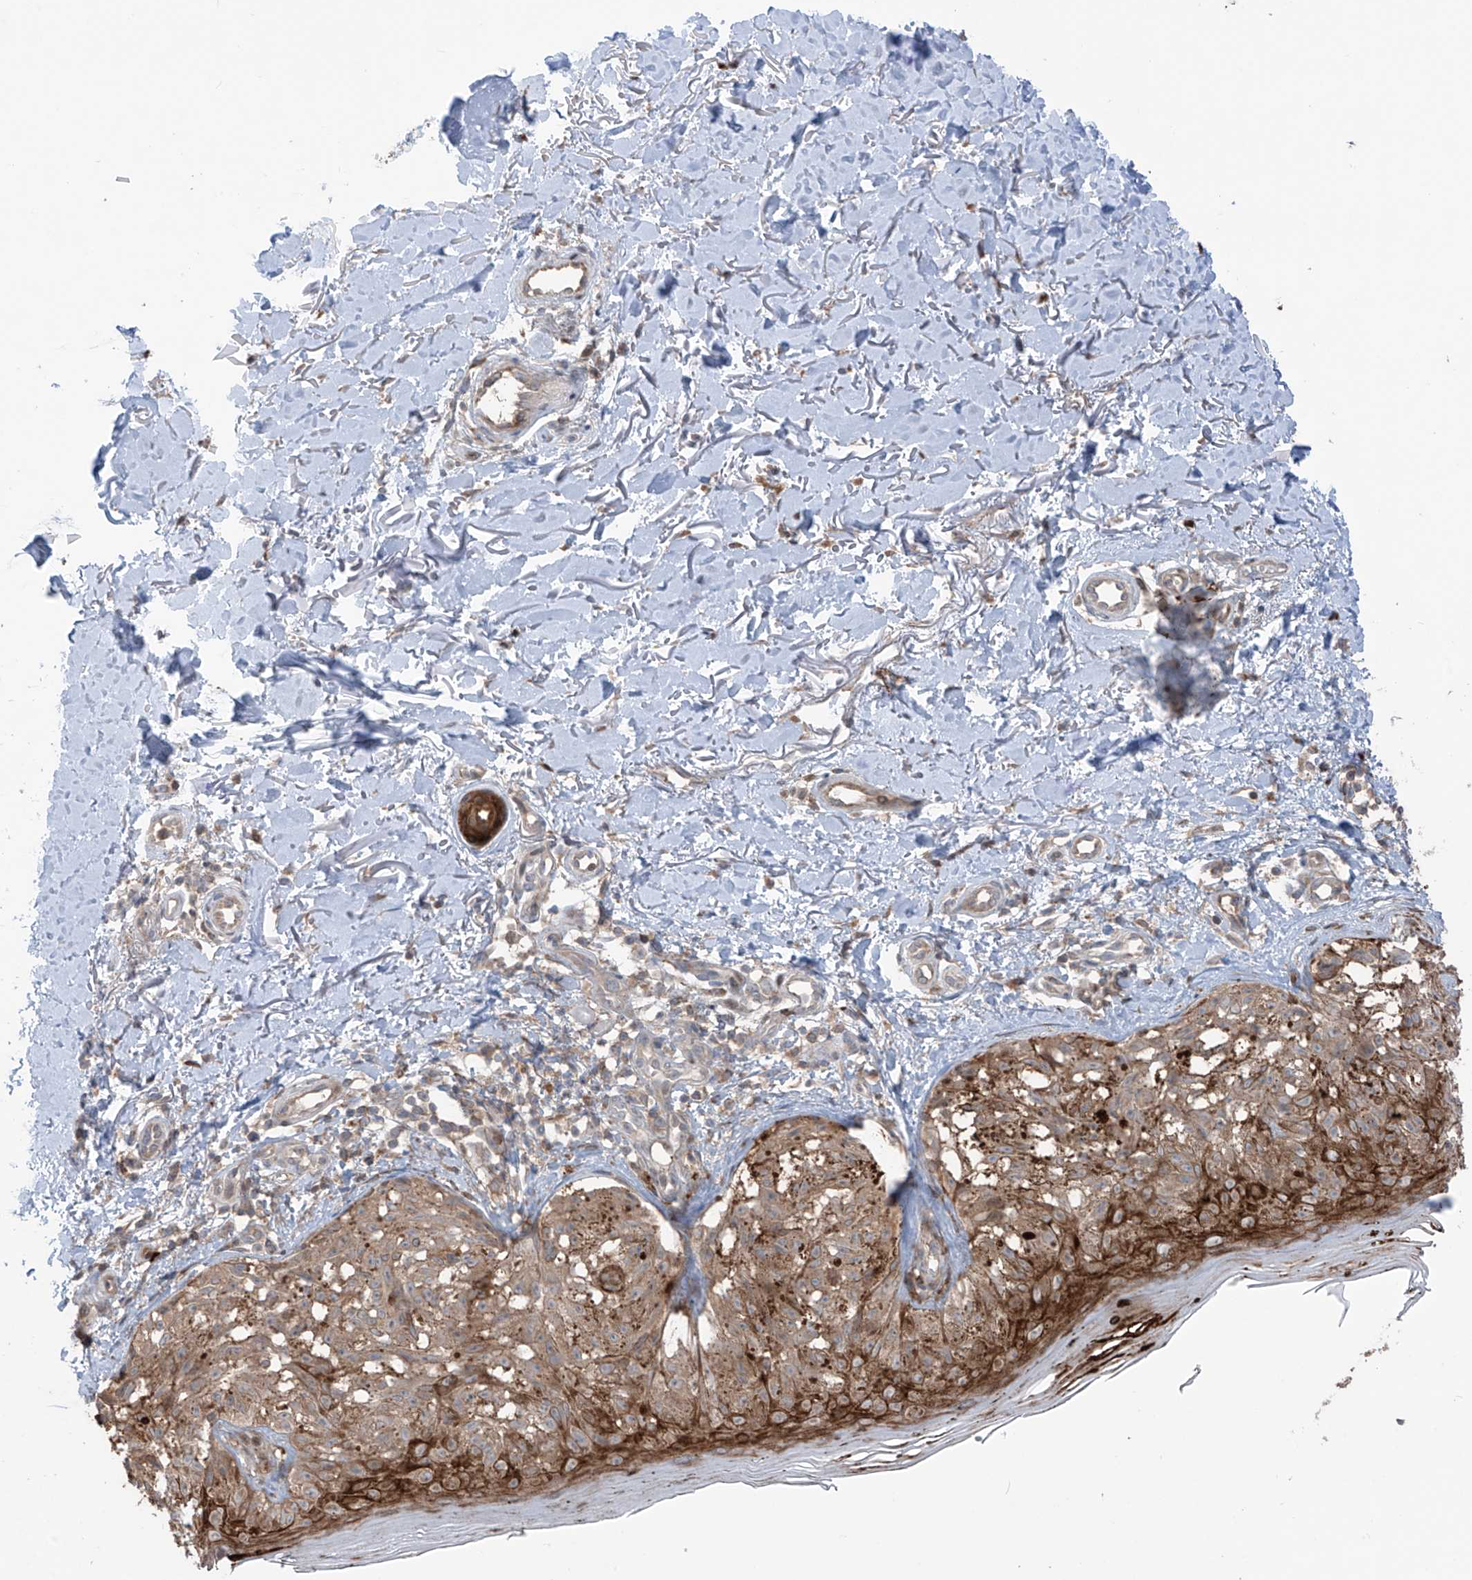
{"staining": {"intensity": "moderate", "quantity": ">75%", "location": "cytoplasmic/membranous"}, "tissue": "melanoma", "cell_type": "Tumor cells", "image_type": "cancer", "snomed": [{"axis": "morphology", "description": "Malignant melanoma, NOS"}, {"axis": "topography", "description": "Skin"}], "caption": "A brown stain highlights moderate cytoplasmic/membranous staining of a protein in human malignant melanoma tumor cells.", "gene": "SAMD3", "patient": {"sex": "female", "age": 50}}